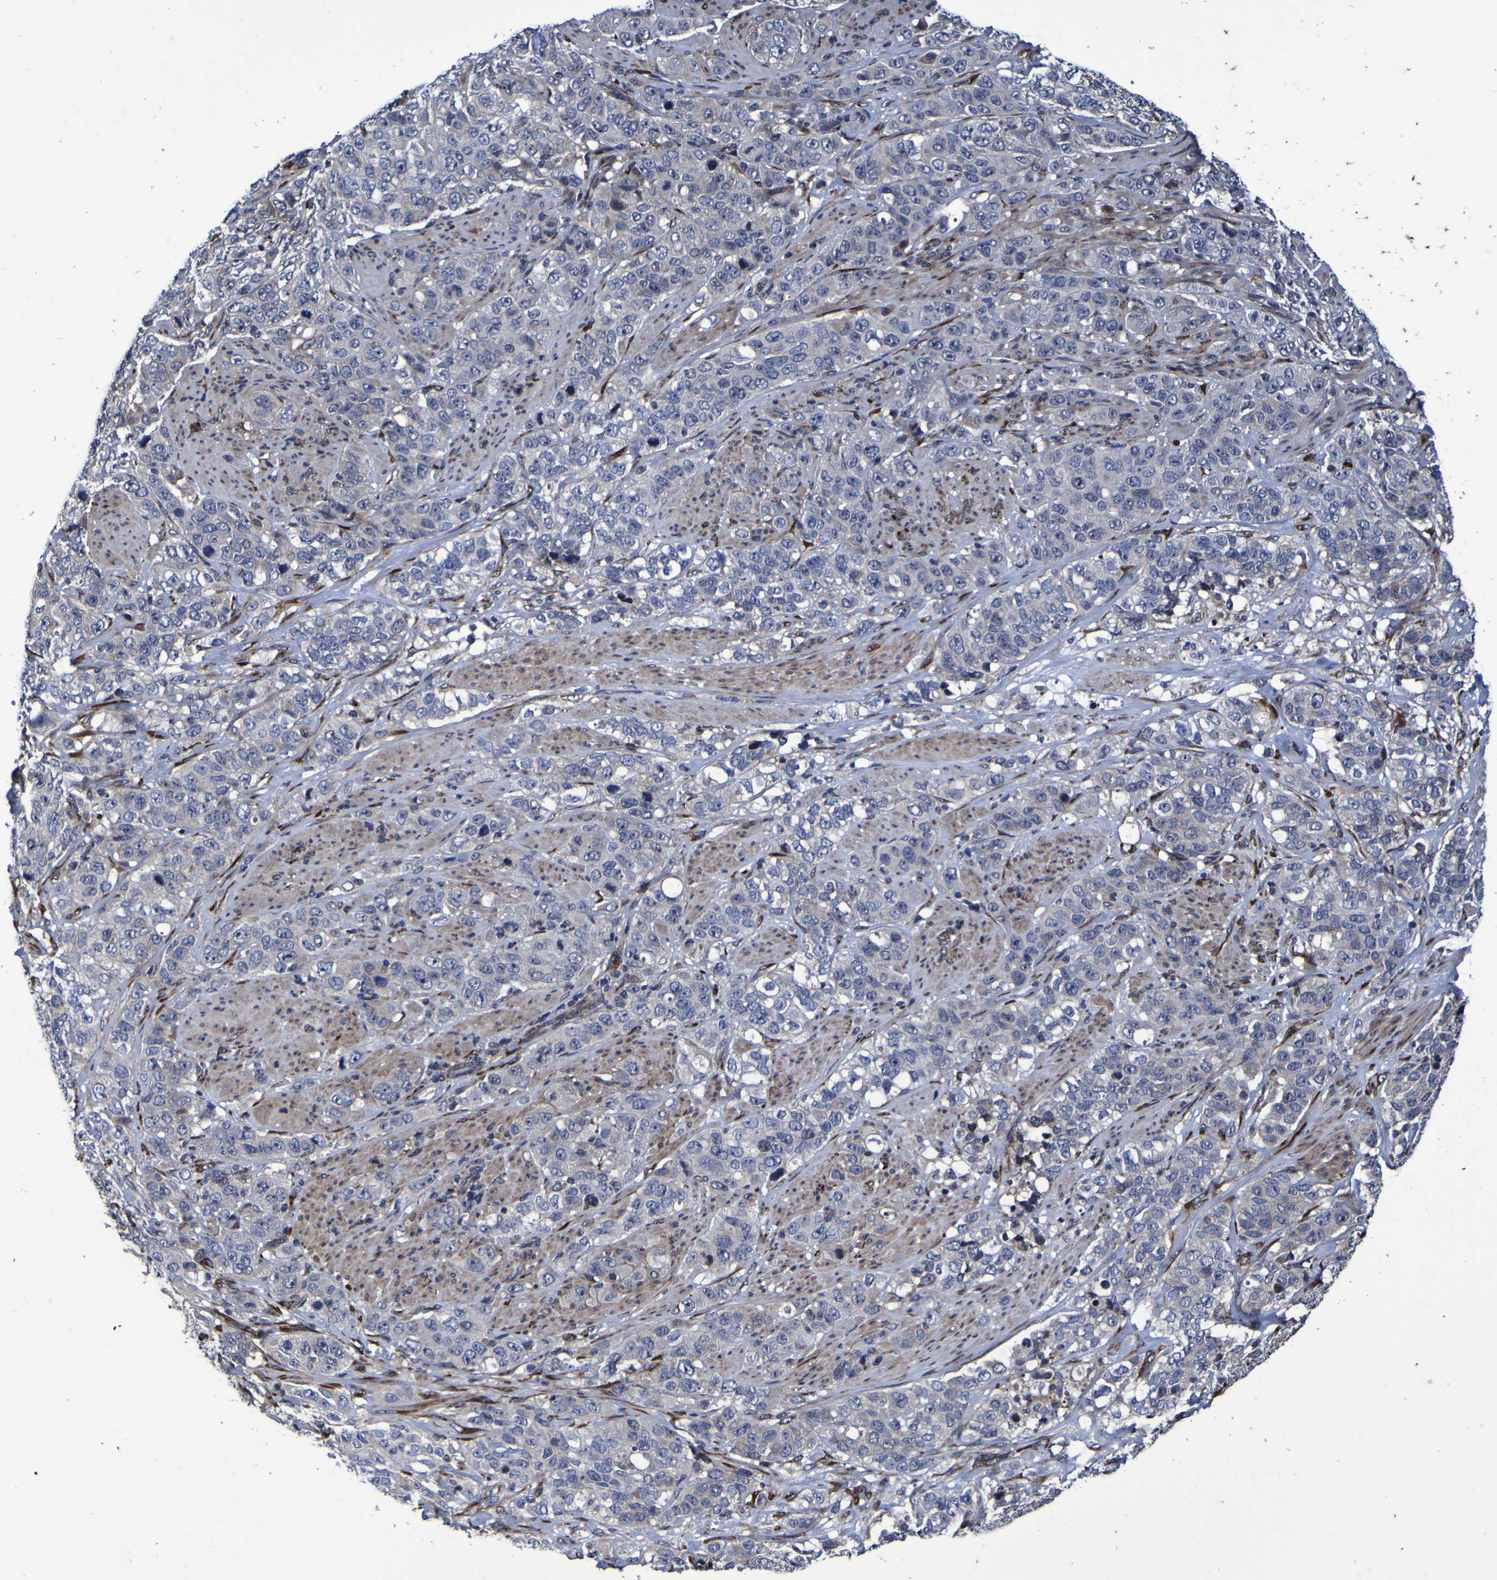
{"staining": {"intensity": "negative", "quantity": "none", "location": "none"}, "tissue": "stomach cancer", "cell_type": "Tumor cells", "image_type": "cancer", "snomed": [{"axis": "morphology", "description": "Adenocarcinoma, NOS"}, {"axis": "topography", "description": "Stomach"}], "caption": "The immunohistochemistry (IHC) micrograph has no significant expression in tumor cells of adenocarcinoma (stomach) tissue.", "gene": "P3H1", "patient": {"sex": "male", "age": 48}}